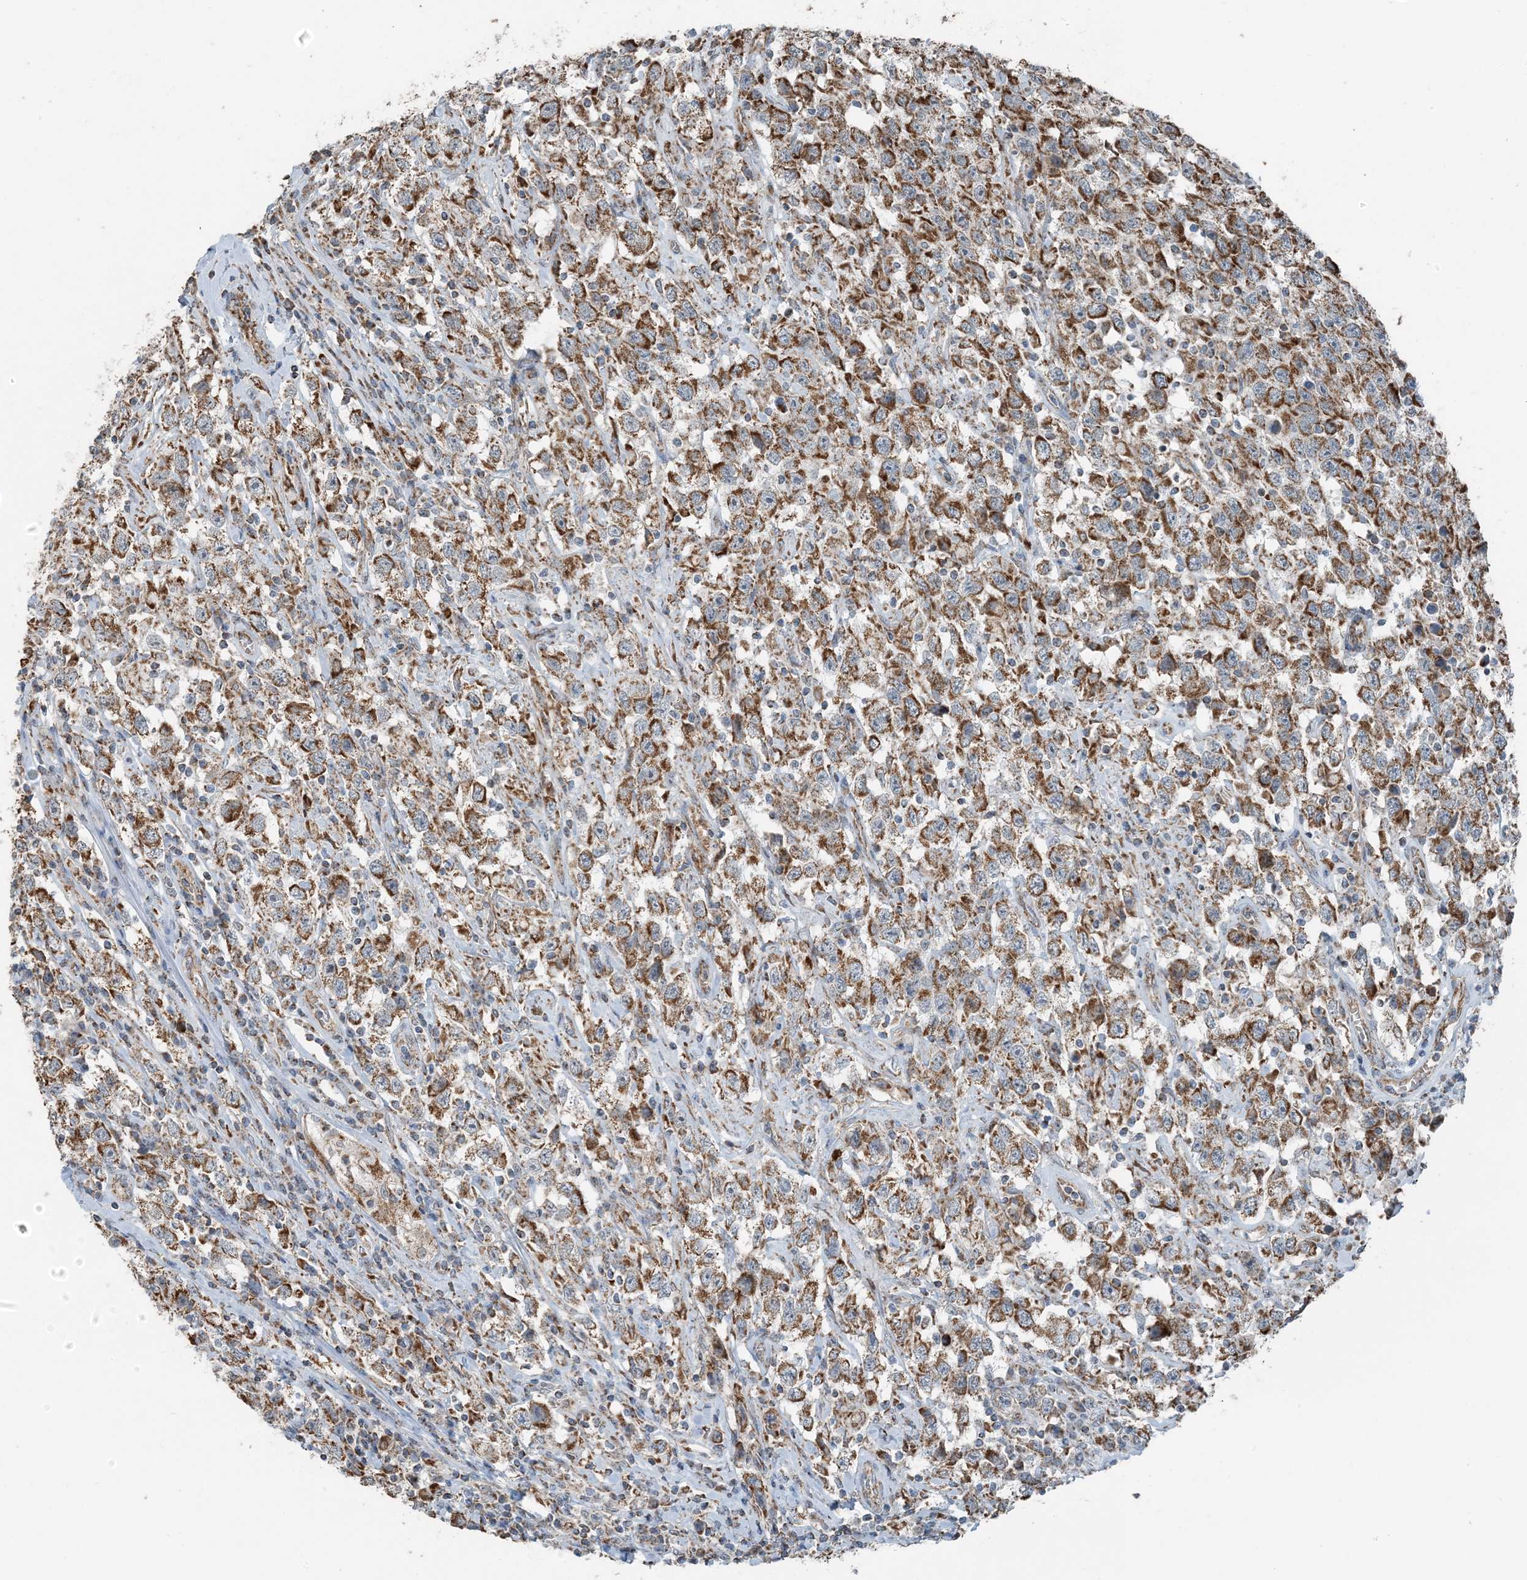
{"staining": {"intensity": "moderate", "quantity": ">75%", "location": "cytoplasmic/membranous"}, "tissue": "testis cancer", "cell_type": "Tumor cells", "image_type": "cancer", "snomed": [{"axis": "morphology", "description": "Seminoma, NOS"}, {"axis": "topography", "description": "Testis"}], "caption": "Brown immunohistochemical staining in seminoma (testis) shows moderate cytoplasmic/membranous positivity in approximately >75% of tumor cells. (DAB IHC with brightfield microscopy, high magnification).", "gene": "PILRB", "patient": {"sex": "male", "age": 41}}